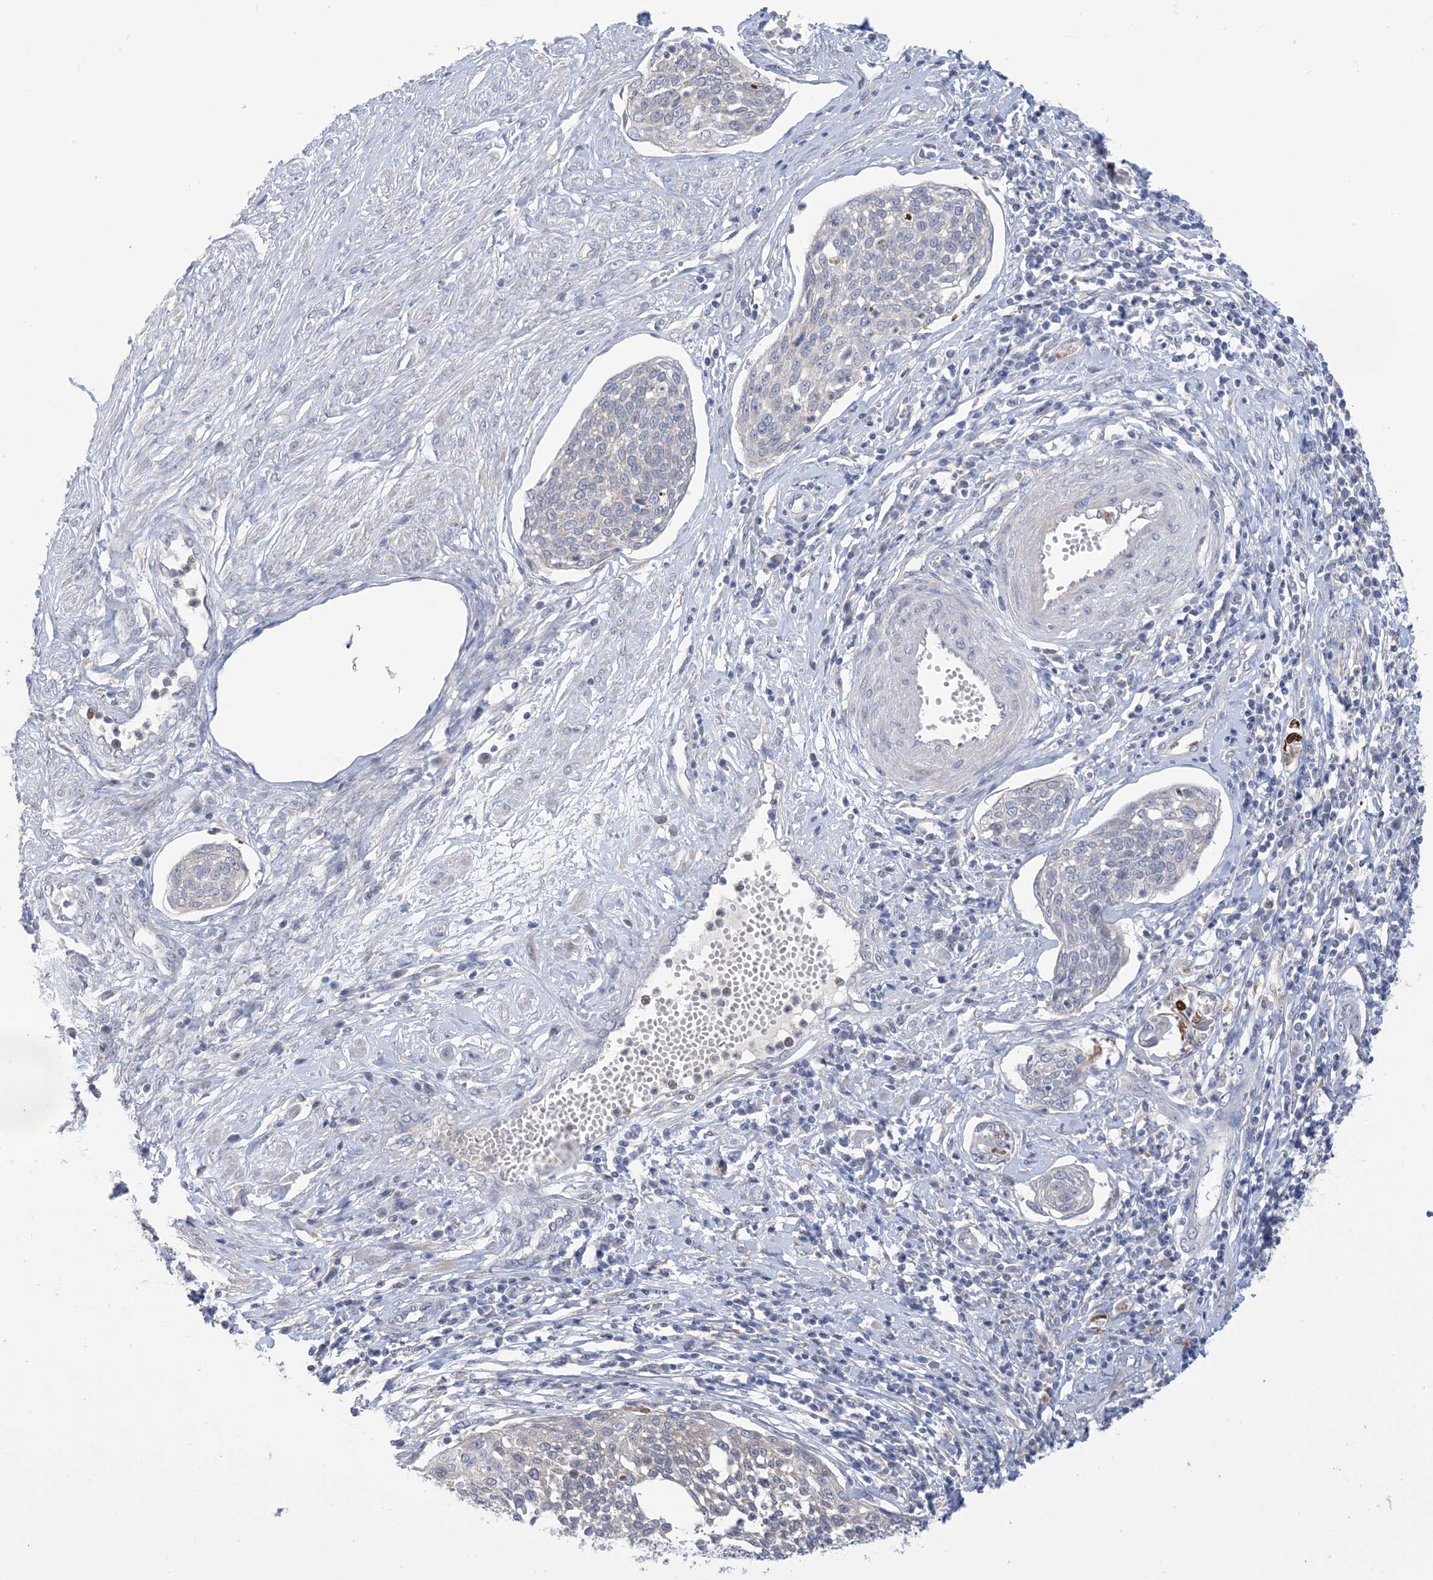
{"staining": {"intensity": "negative", "quantity": "none", "location": "none"}, "tissue": "cervical cancer", "cell_type": "Tumor cells", "image_type": "cancer", "snomed": [{"axis": "morphology", "description": "Squamous cell carcinoma, NOS"}, {"axis": "topography", "description": "Cervix"}], "caption": "Histopathology image shows no significant protein staining in tumor cells of squamous cell carcinoma (cervical).", "gene": "TTYH1", "patient": {"sex": "female", "age": 34}}